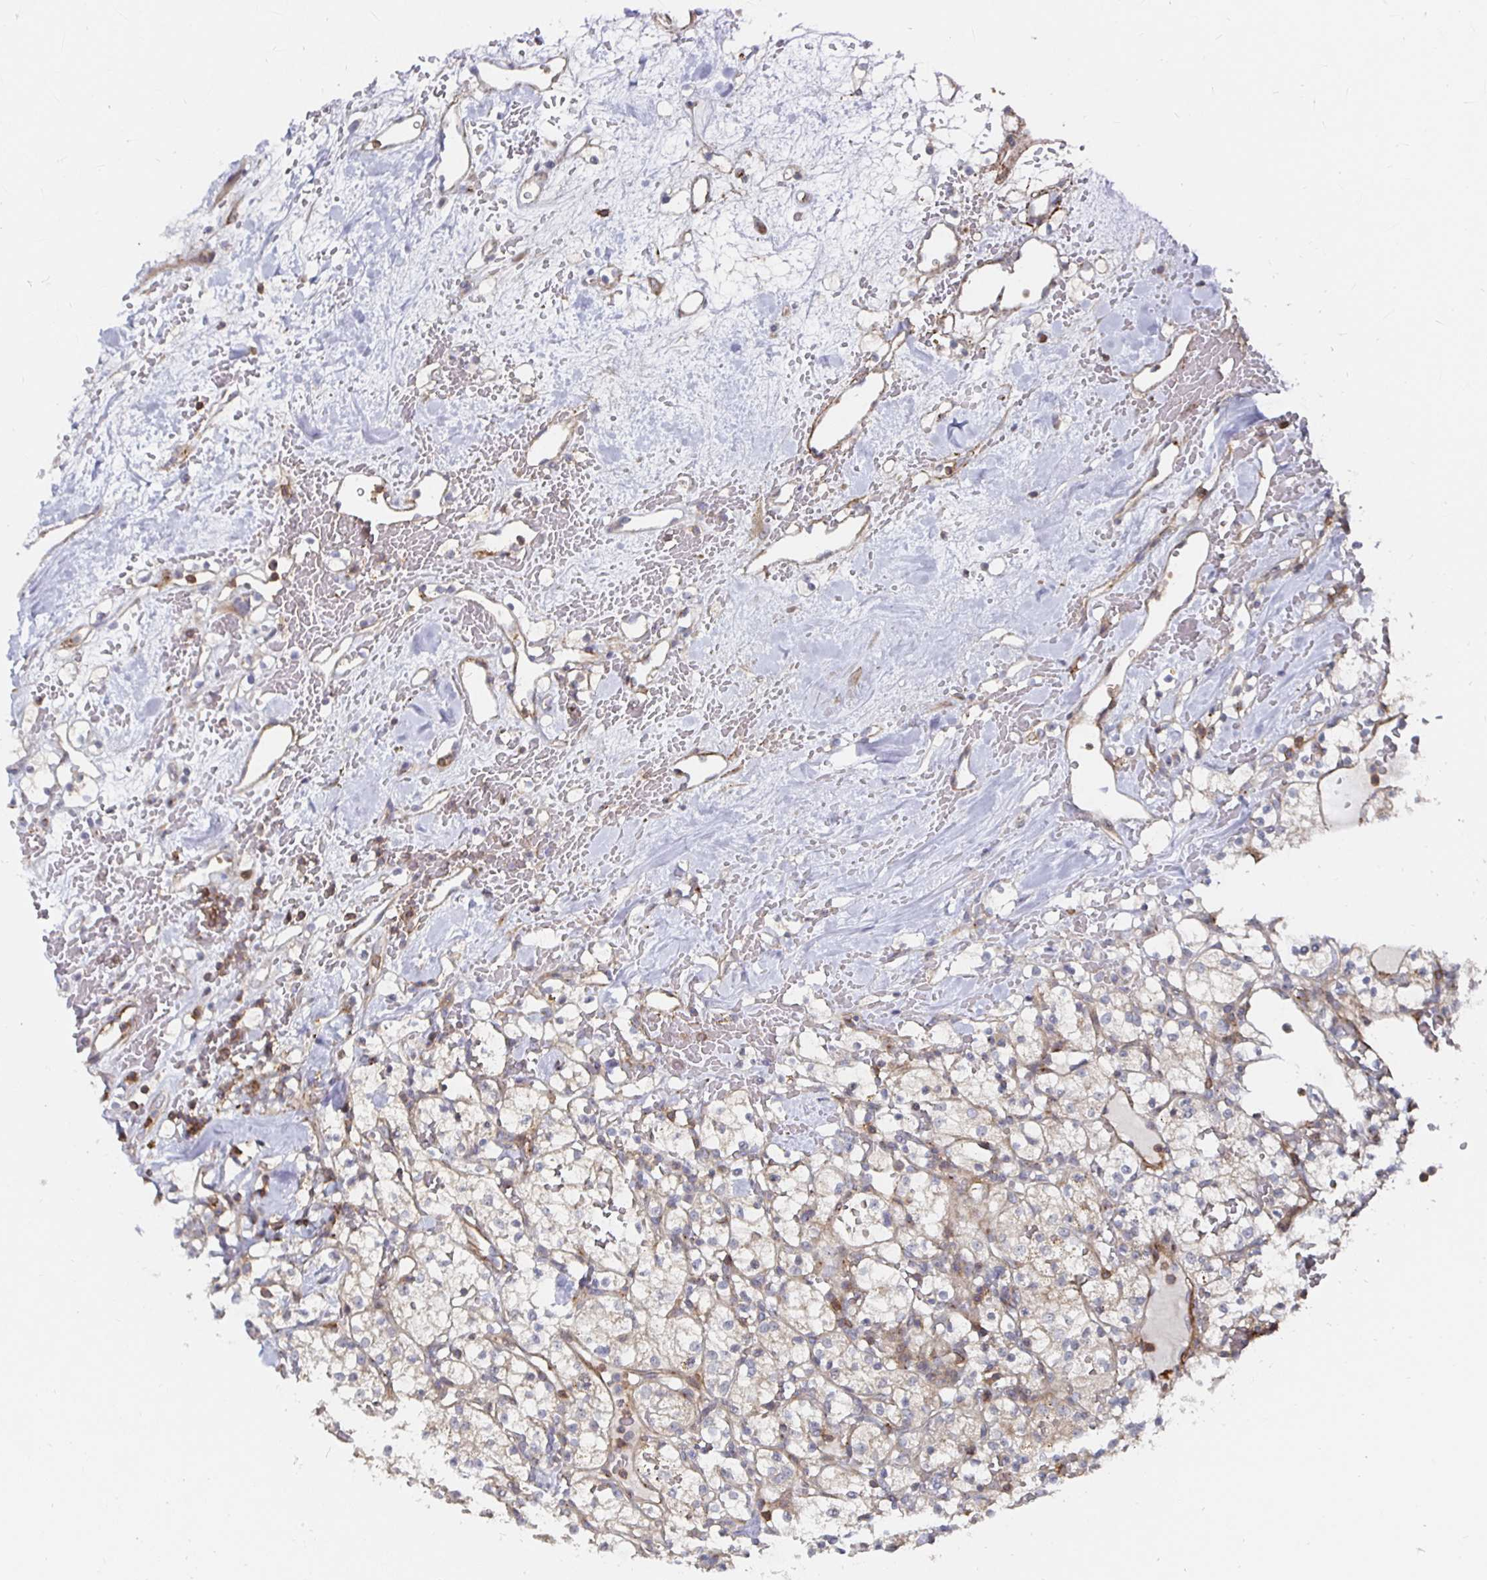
{"staining": {"intensity": "weak", "quantity": "<25%", "location": "cytoplasmic/membranous"}, "tissue": "renal cancer", "cell_type": "Tumor cells", "image_type": "cancer", "snomed": [{"axis": "morphology", "description": "Adenocarcinoma, NOS"}, {"axis": "topography", "description": "Kidney"}], "caption": "Human renal cancer stained for a protein using immunohistochemistry (IHC) demonstrates no positivity in tumor cells.", "gene": "GJA4", "patient": {"sex": "female", "age": 60}}